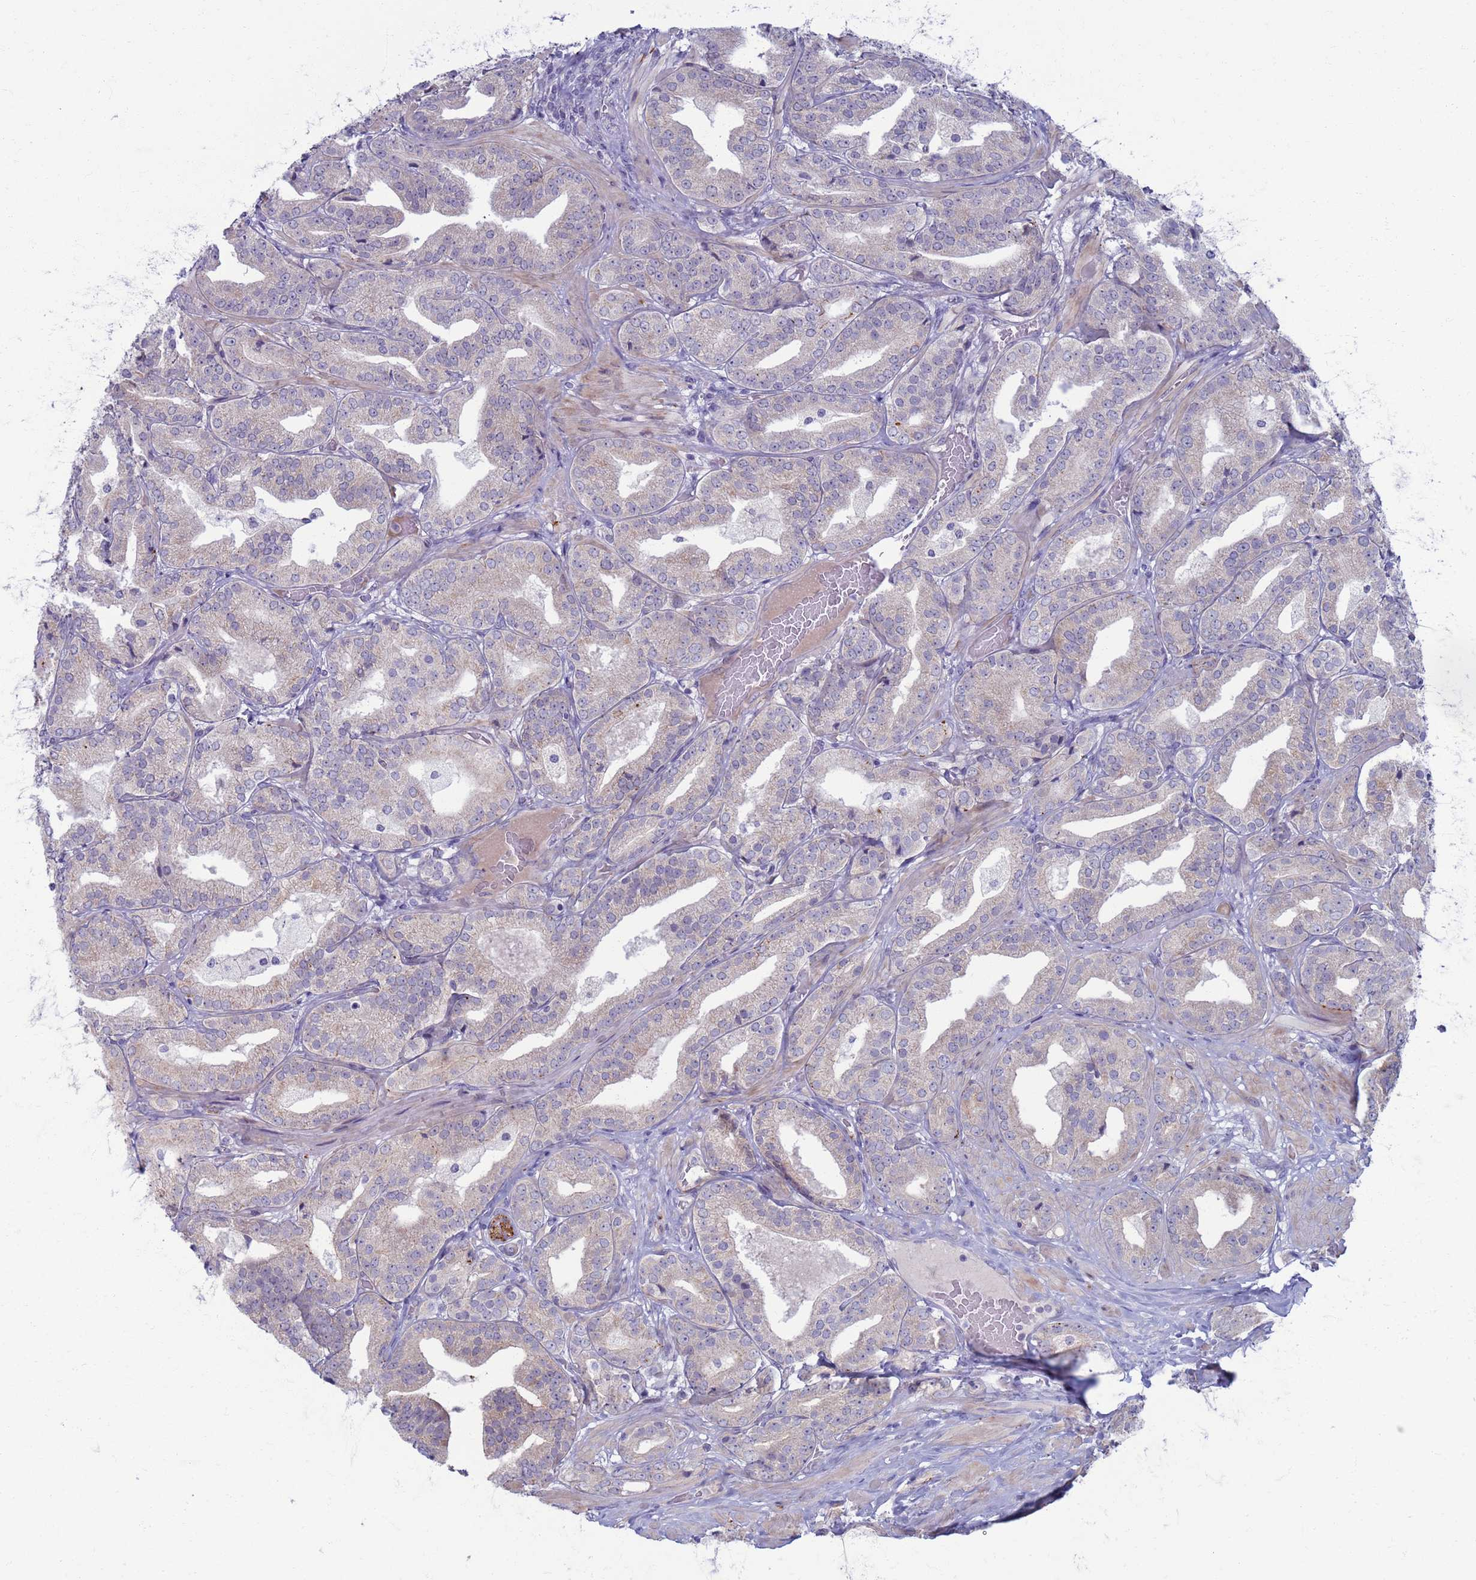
{"staining": {"intensity": "negative", "quantity": "none", "location": "none"}, "tissue": "prostate cancer", "cell_type": "Tumor cells", "image_type": "cancer", "snomed": [{"axis": "morphology", "description": "Adenocarcinoma, High grade"}, {"axis": "topography", "description": "Prostate"}], "caption": "Immunohistochemistry (IHC) of human prostate adenocarcinoma (high-grade) displays no staining in tumor cells.", "gene": "CLCA2", "patient": {"sex": "male", "age": 63}}